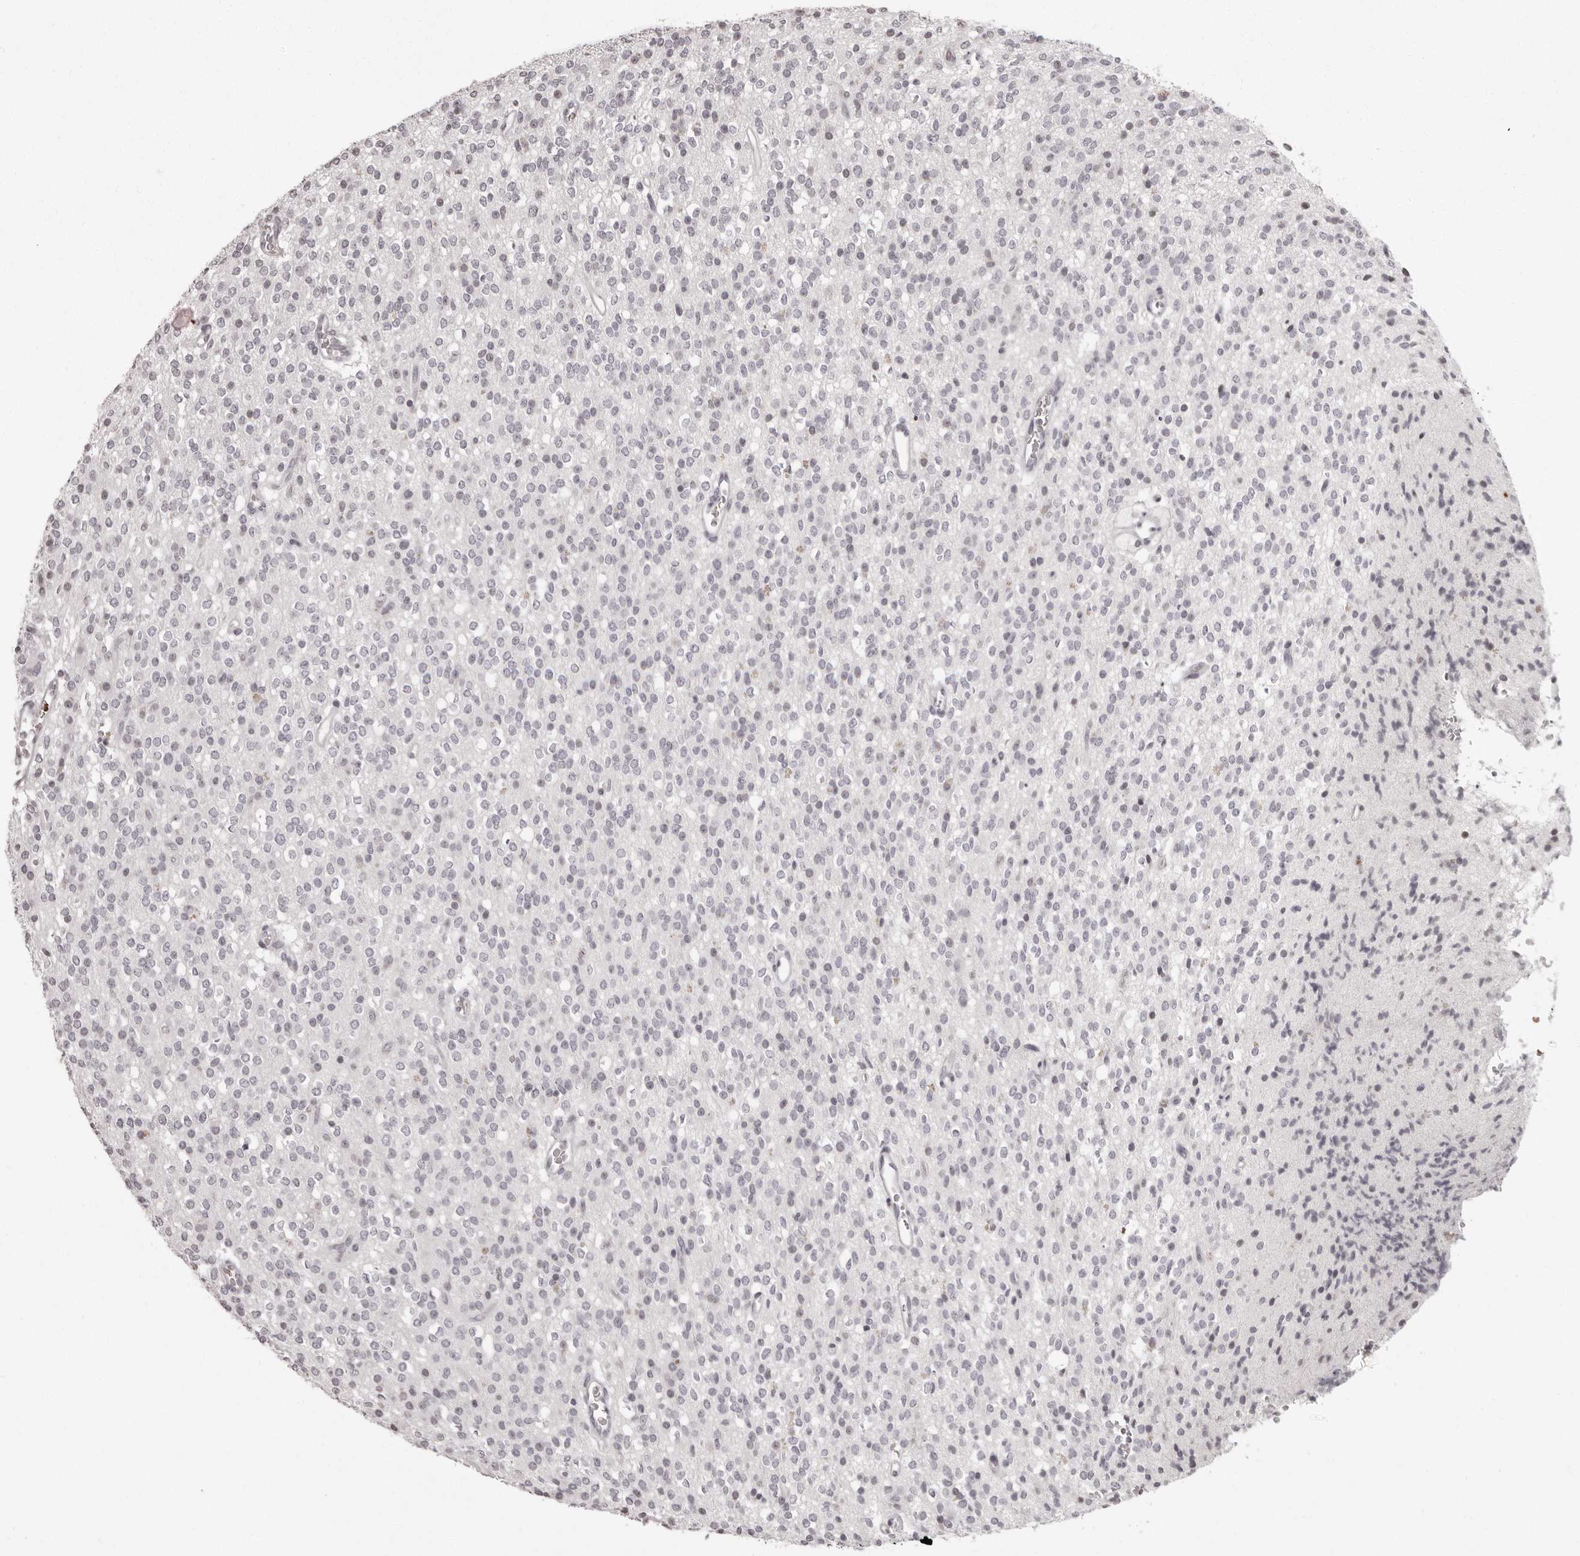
{"staining": {"intensity": "negative", "quantity": "none", "location": "none"}, "tissue": "glioma", "cell_type": "Tumor cells", "image_type": "cancer", "snomed": [{"axis": "morphology", "description": "Glioma, malignant, High grade"}, {"axis": "topography", "description": "Brain"}], "caption": "Human malignant high-grade glioma stained for a protein using immunohistochemistry shows no expression in tumor cells.", "gene": "C8orf74", "patient": {"sex": "male", "age": 34}}